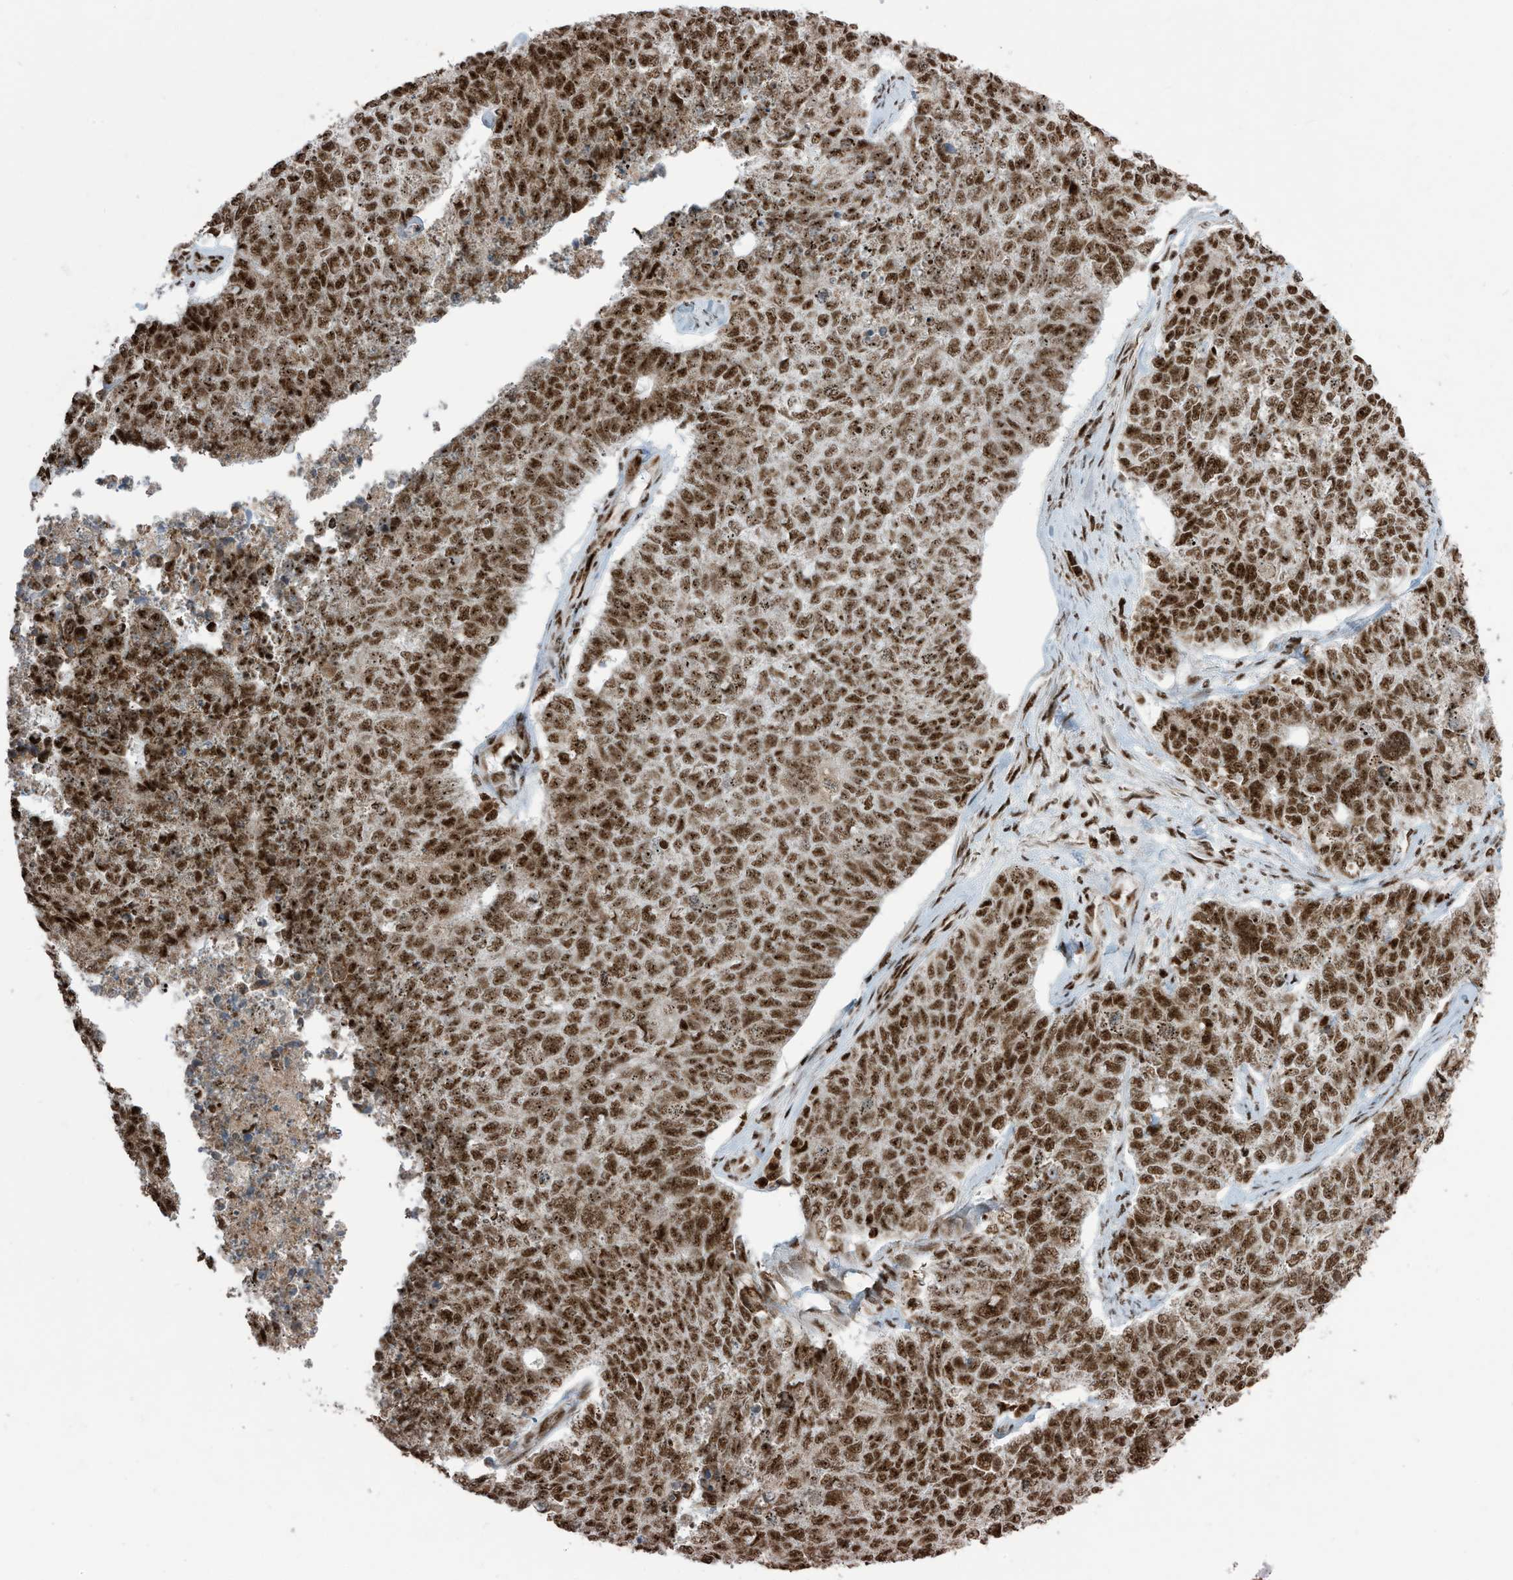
{"staining": {"intensity": "strong", "quantity": ">75%", "location": "nuclear"}, "tissue": "cervical cancer", "cell_type": "Tumor cells", "image_type": "cancer", "snomed": [{"axis": "morphology", "description": "Squamous cell carcinoma, NOS"}, {"axis": "topography", "description": "Cervix"}], "caption": "Immunohistochemistry of cervical cancer (squamous cell carcinoma) exhibits high levels of strong nuclear expression in approximately >75% of tumor cells.", "gene": "LBH", "patient": {"sex": "female", "age": 63}}